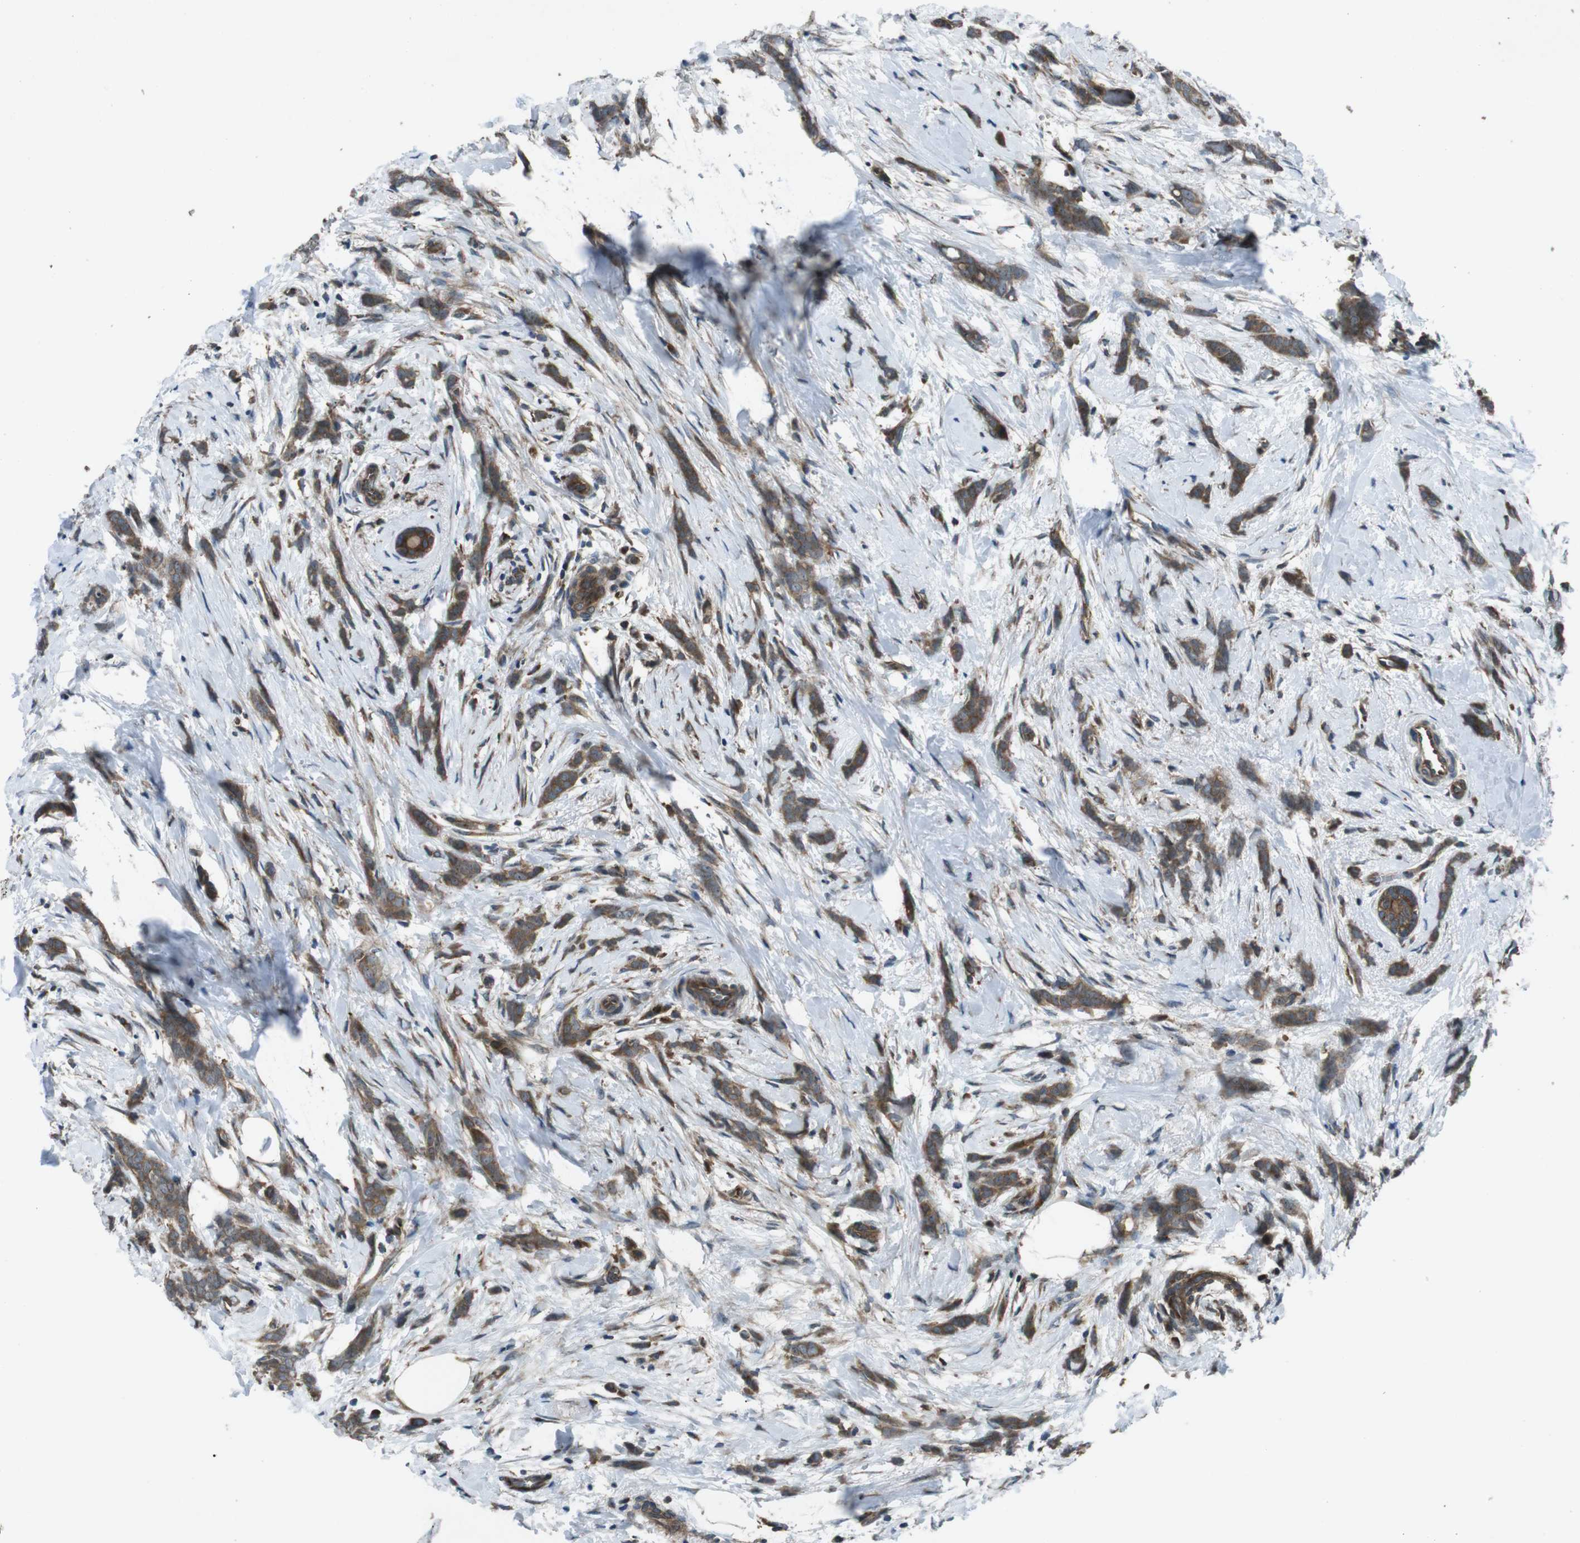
{"staining": {"intensity": "strong", "quantity": ">75%", "location": "cytoplasmic/membranous"}, "tissue": "breast cancer", "cell_type": "Tumor cells", "image_type": "cancer", "snomed": [{"axis": "morphology", "description": "Lobular carcinoma, in situ"}, {"axis": "morphology", "description": "Lobular carcinoma"}, {"axis": "topography", "description": "Breast"}], "caption": "Tumor cells reveal strong cytoplasmic/membranous expression in approximately >75% of cells in breast lobular carcinoma.", "gene": "SLC27A4", "patient": {"sex": "female", "age": 41}}